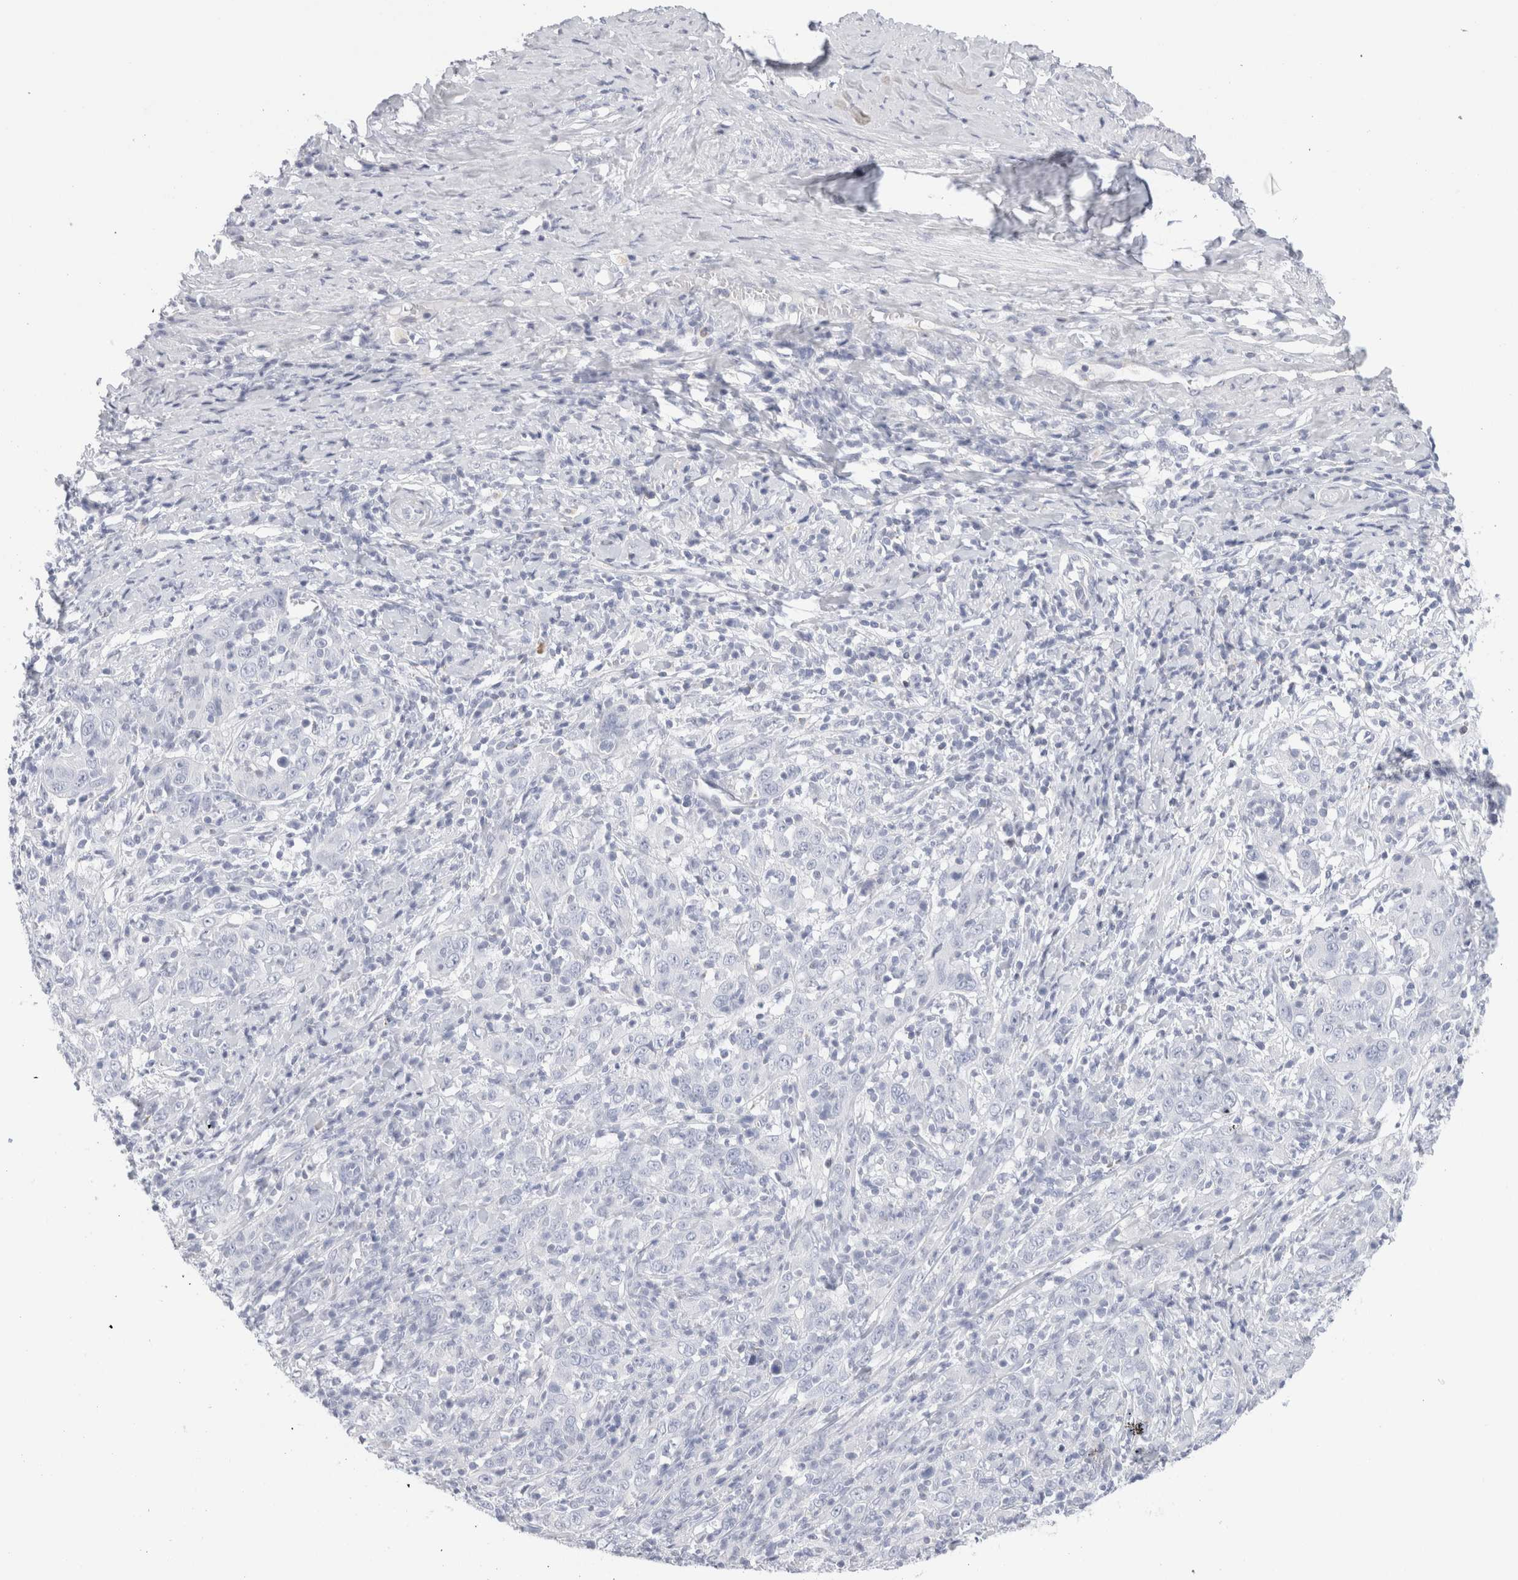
{"staining": {"intensity": "negative", "quantity": "none", "location": "none"}, "tissue": "cervical cancer", "cell_type": "Tumor cells", "image_type": "cancer", "snomed": [{"axis": "morphology", "description": "Squamous cell carcinoma, NOS"}, {"axis": "topography", "description": "Cervix"}], "caption": "Tumor cells show no significant protein staining in cervical squamous cell carcinoma. (Brightfield microscopy of DAB immunohistochemistry (IHC) at high magnification).", "gene": "ECHDC2", "patient": {"sex": "female", "age": 46}}